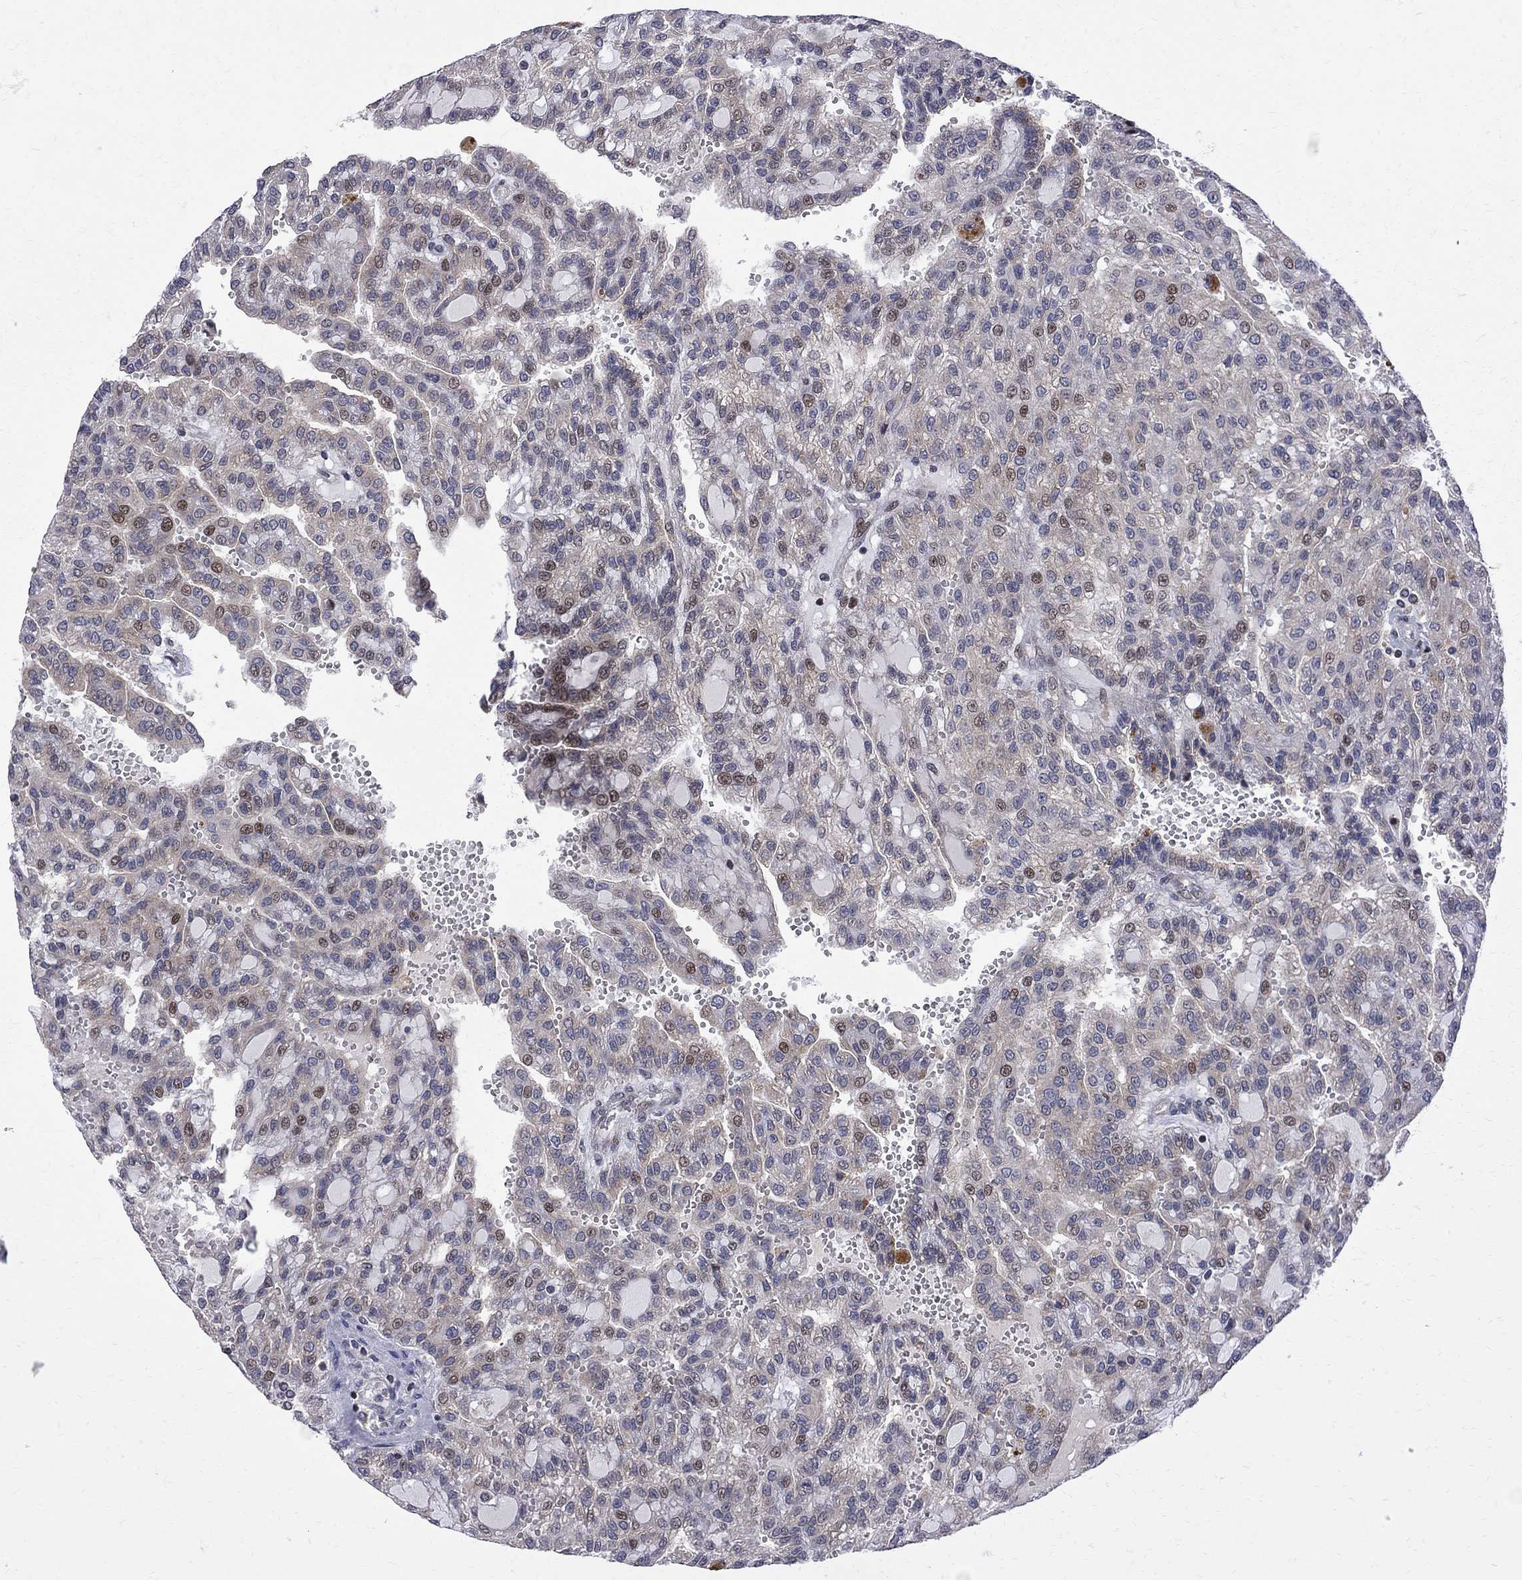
{"staining": {"intensity": "moderate", "quantity": "<25%", "location": "nuclear"}, "tissue": "renal cancer", "cell_type": "Tumor cells", "image_type": "cancer", "snomed": [{"axis": "morphology", "description": "Adenocarcinoma, NOS"}, {"axis": "topography", "description": "Kidney"}], "caption": "This is an image of IHC staining of adenocarcinoma (renal), which shows moderate staining in the nuclear of tumor cells.", "gene": "CNOT11", "patient": {"sex": "male", "age": 63}}